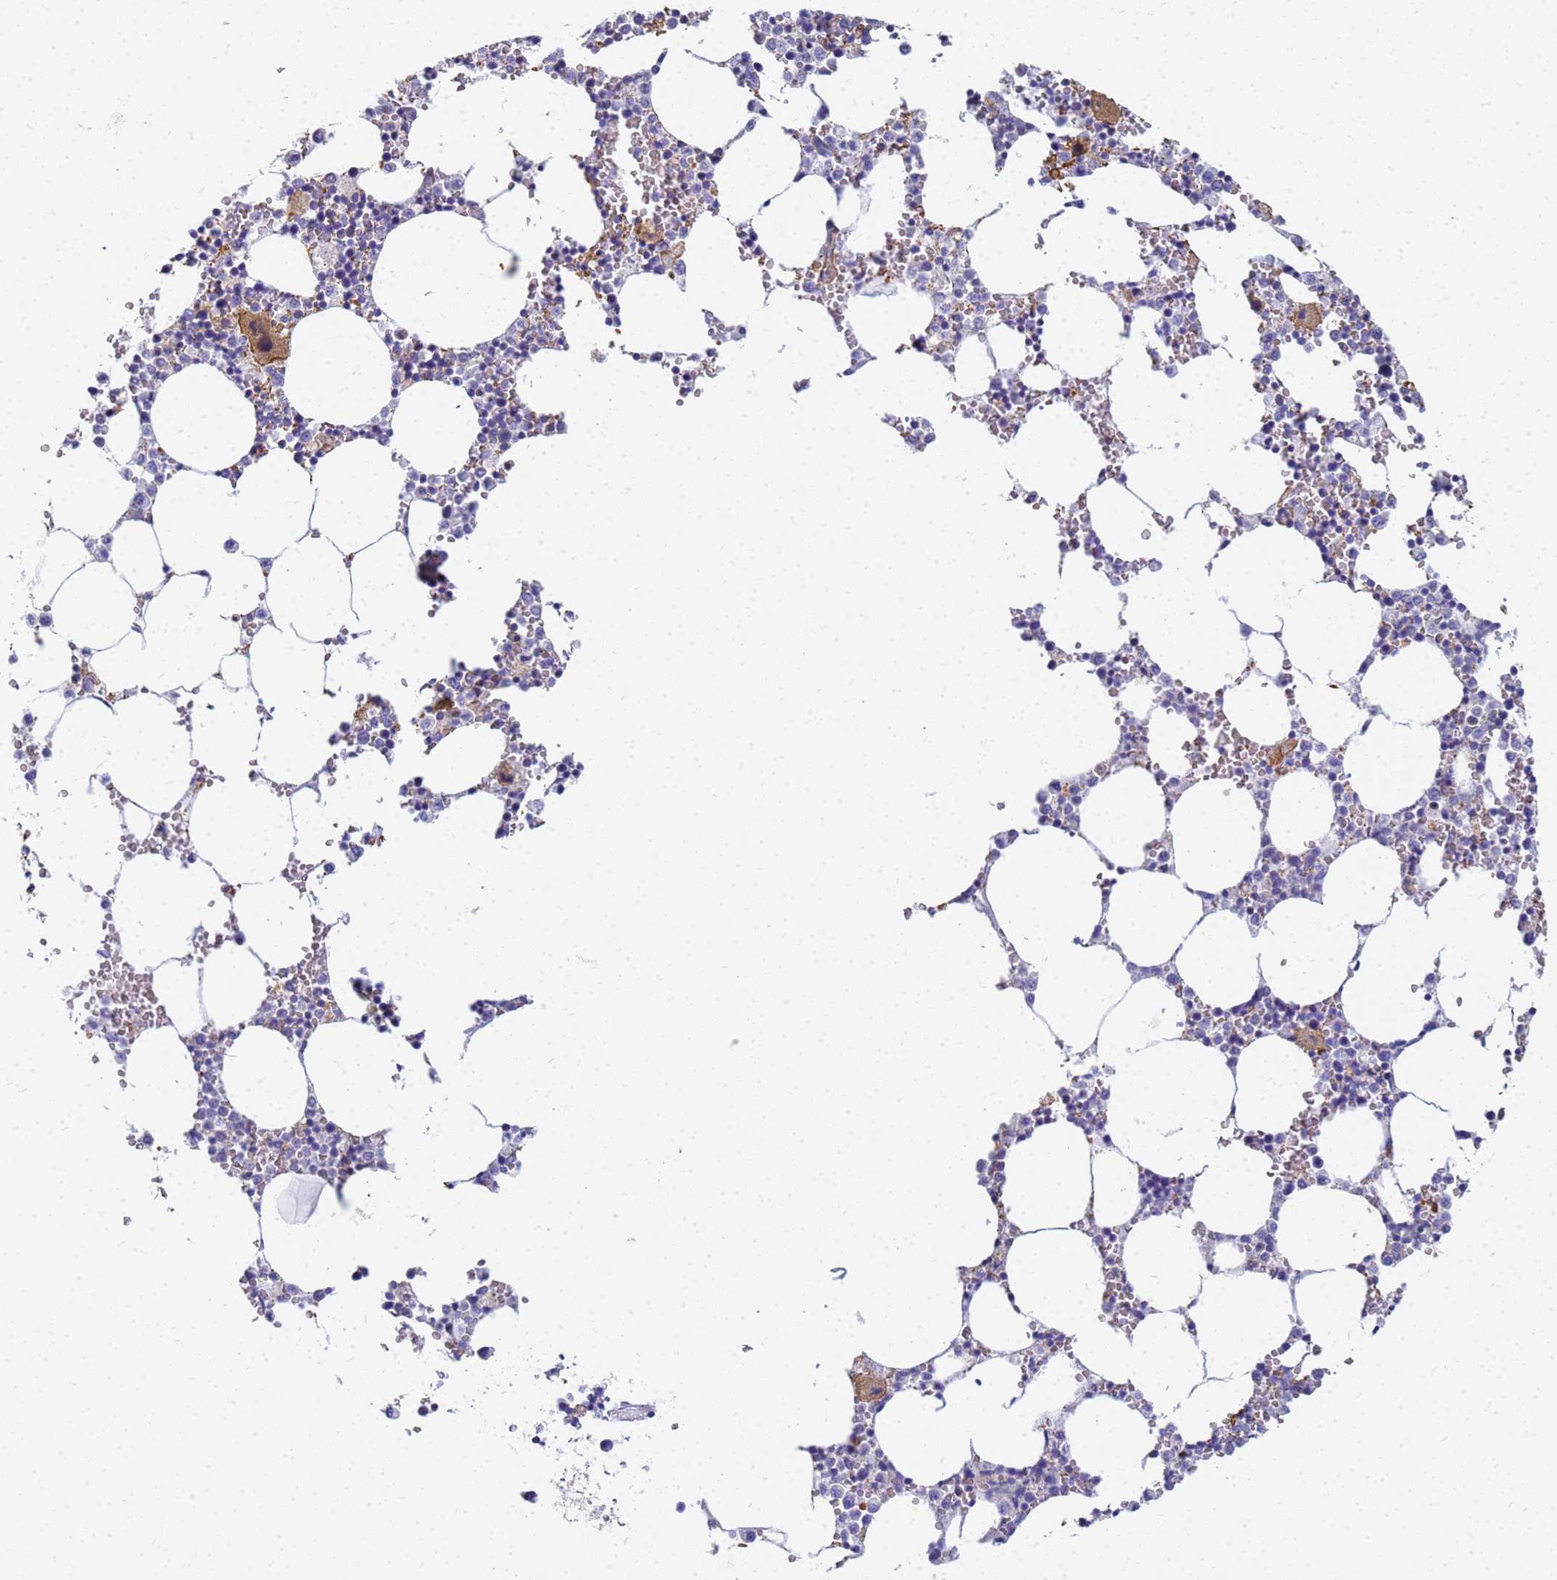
{"staining": {"intensity": "moderate", "quantity": "<25%", "location": "cytoplasmic/membranous"}, "tissue": "bone marrow", "cell_type": "Hematopoietic cells", "image_type": "normal", "snomed": [{"axis": "morphology", "description": "Normal tissue, NOS"}, {"axis": "topography", "description": "Bone marrow"}], "caption": "Brown immunohistochemical staining in unremarkable human bone marrow reveals moderate cytoplasmic/membranous expression in approximately <25% of hematopoietic cells.", "gene": "TPM1", "patient": {"sex": "female", "age": 64}}